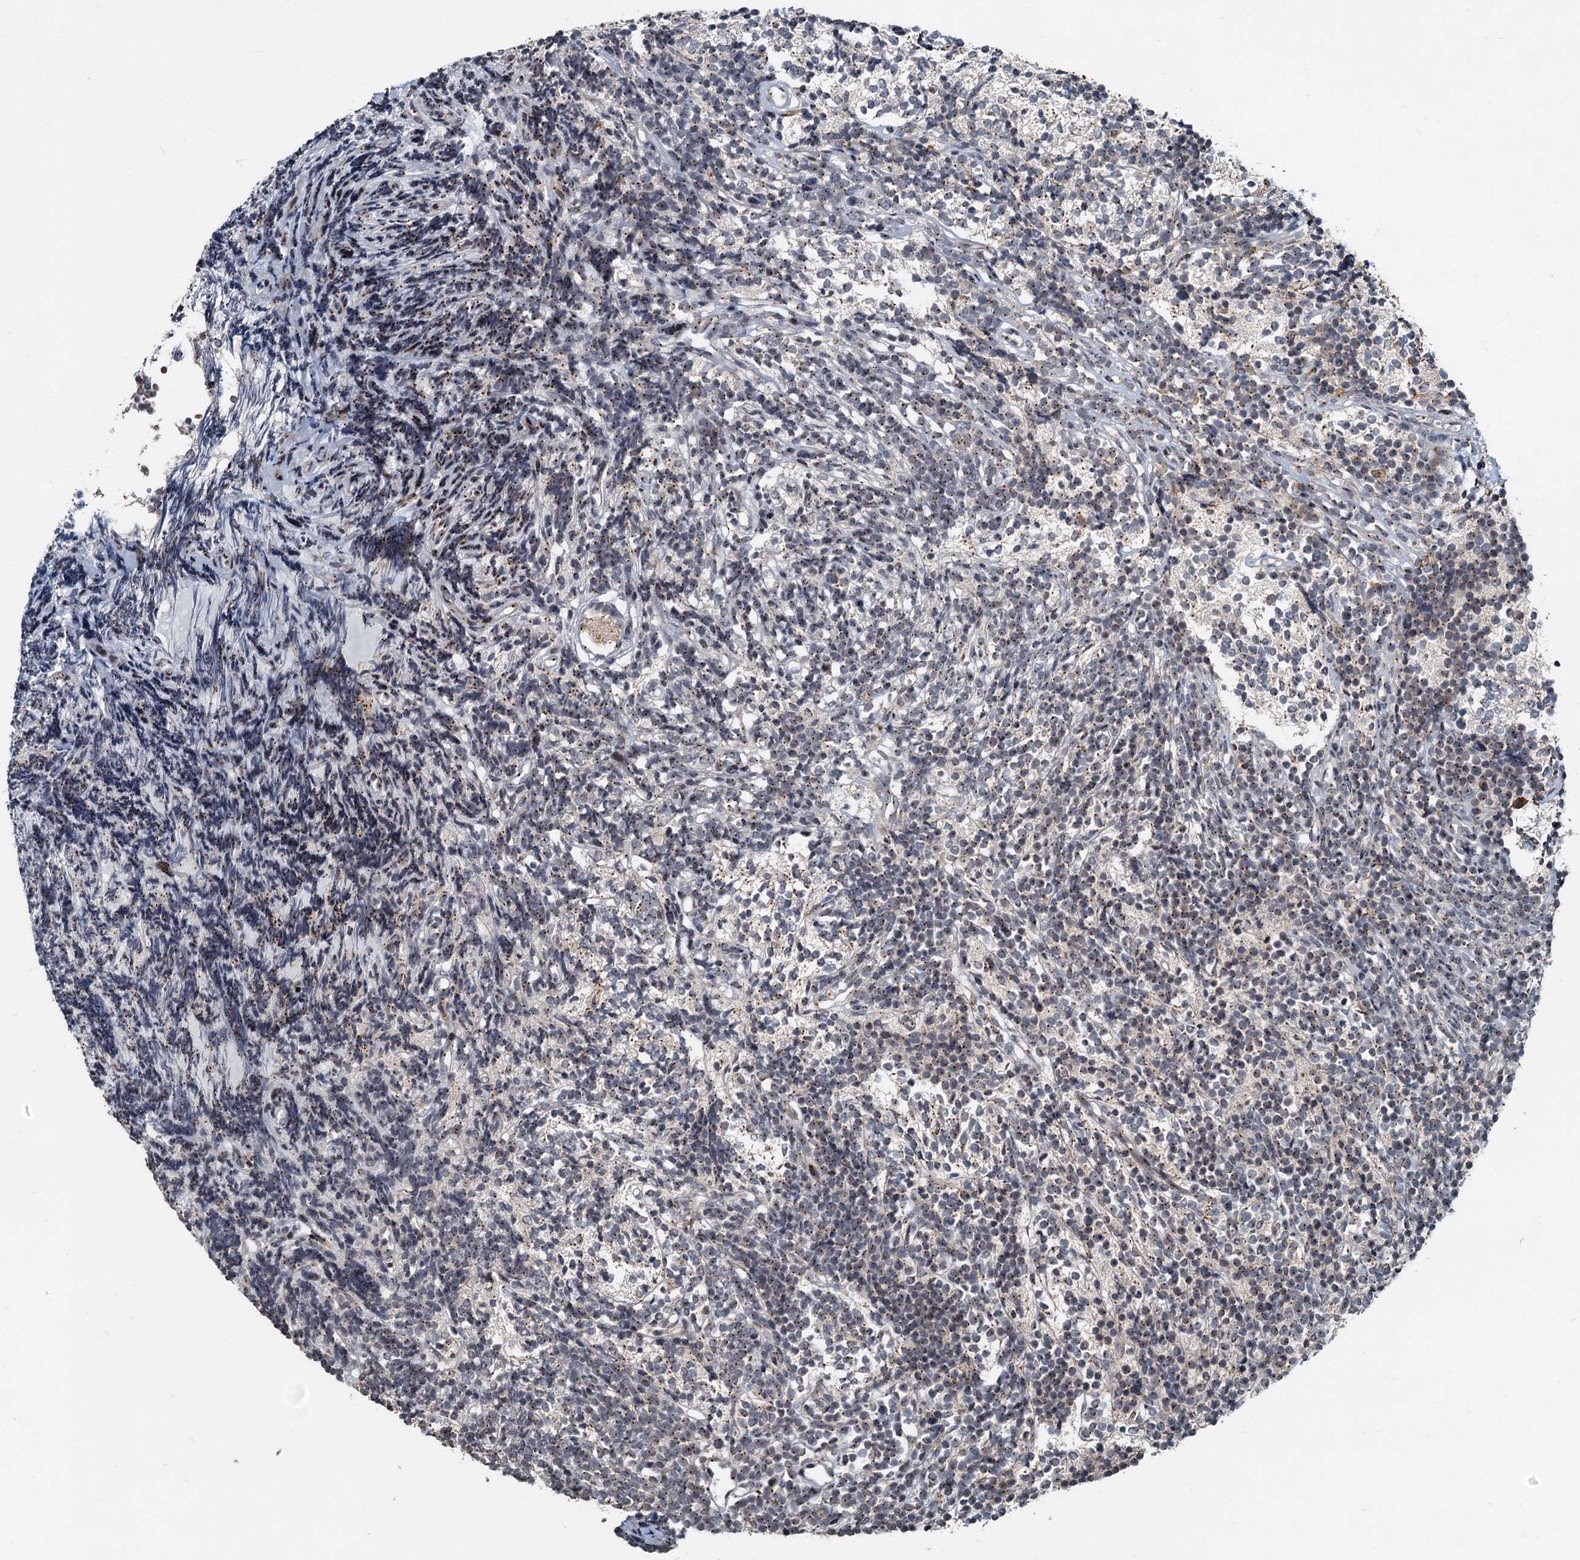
{"staining": {"intensity": "moderate", "quantity": "<25%", "location": "cytoplasmic/membranous"}, "tissue": "glioma", "cell_type": "Tumor cells", "image_type": "cancer", "snomed": [{"axis": "morphology", "description": "Glioma, malignant, Low grade"}, {"axis": "topography", "description": "Brain"}], "caption": "IHC (DAB) staining of glioma shows moderate cytoplasmic/membranous protein staining in approximately <25% of tumor cells. The staining was performed using DAB (3,3'-diaminobenzidine) to visualize the protein expression in brown, while the nuclei were stained in blue with hematoxylin (Magnification: 20x).", "gene": "CEP68", "patient": {"sex": "female", "age": 1}}